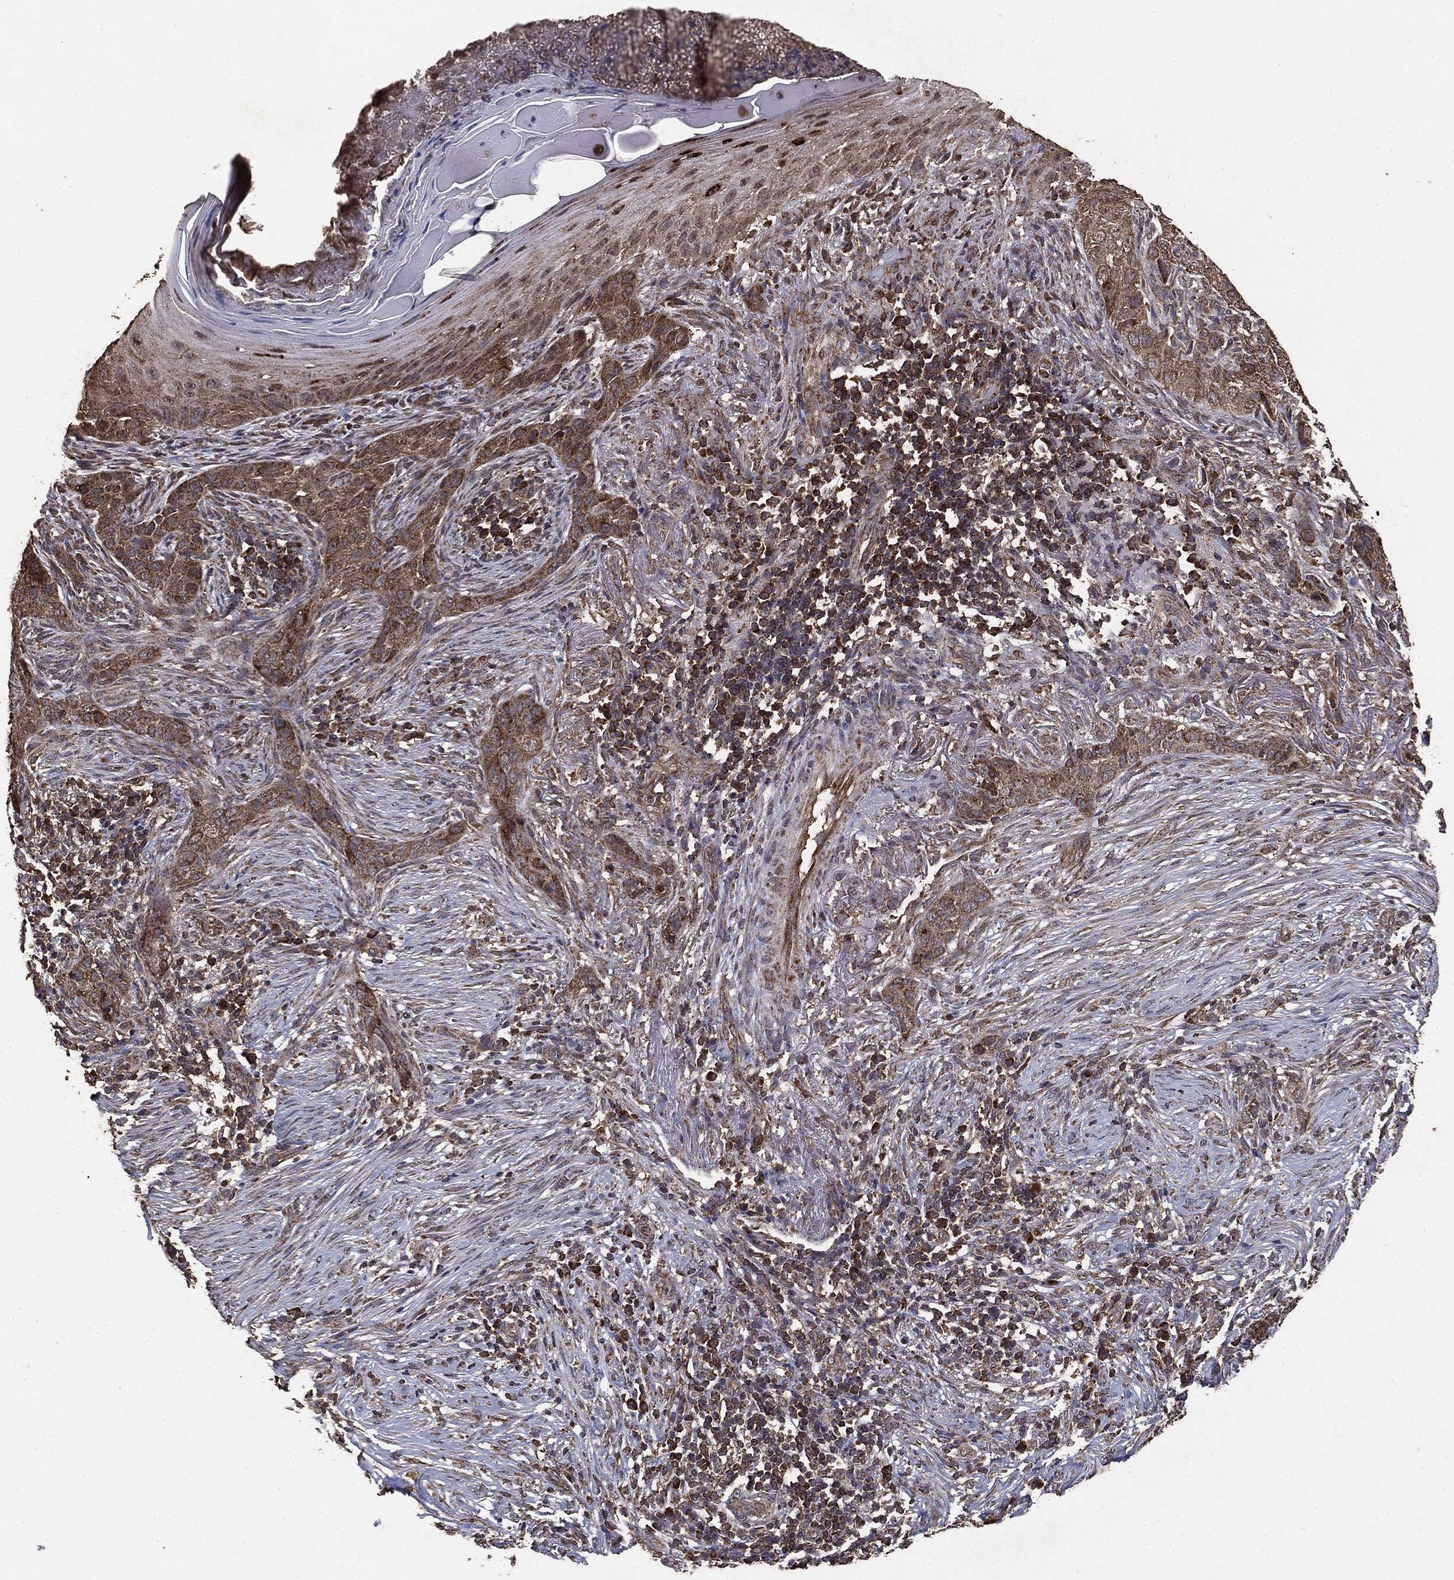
{"staining": {"intensity": "moderate", "quantity": ">75%", "location": "cytoplasmic/membranous"}, "tissue": "skin cancer", "cell_type": "Tumor cells", "image_type": "cancer", "snomed": [{"axis": "morphology", "description": "Squamous cell carcinoma, NOS"}, {"axis": "topography", "description": "Skin"}], "caption": "IHC of skin cancer (squamous cell carcinoma) shows medium levels of moderate cytoplasmic/membranous staining in about >75% of tumor cells.", "gene": "MTOR", "patient": {"sex": "male", "age": 88}}